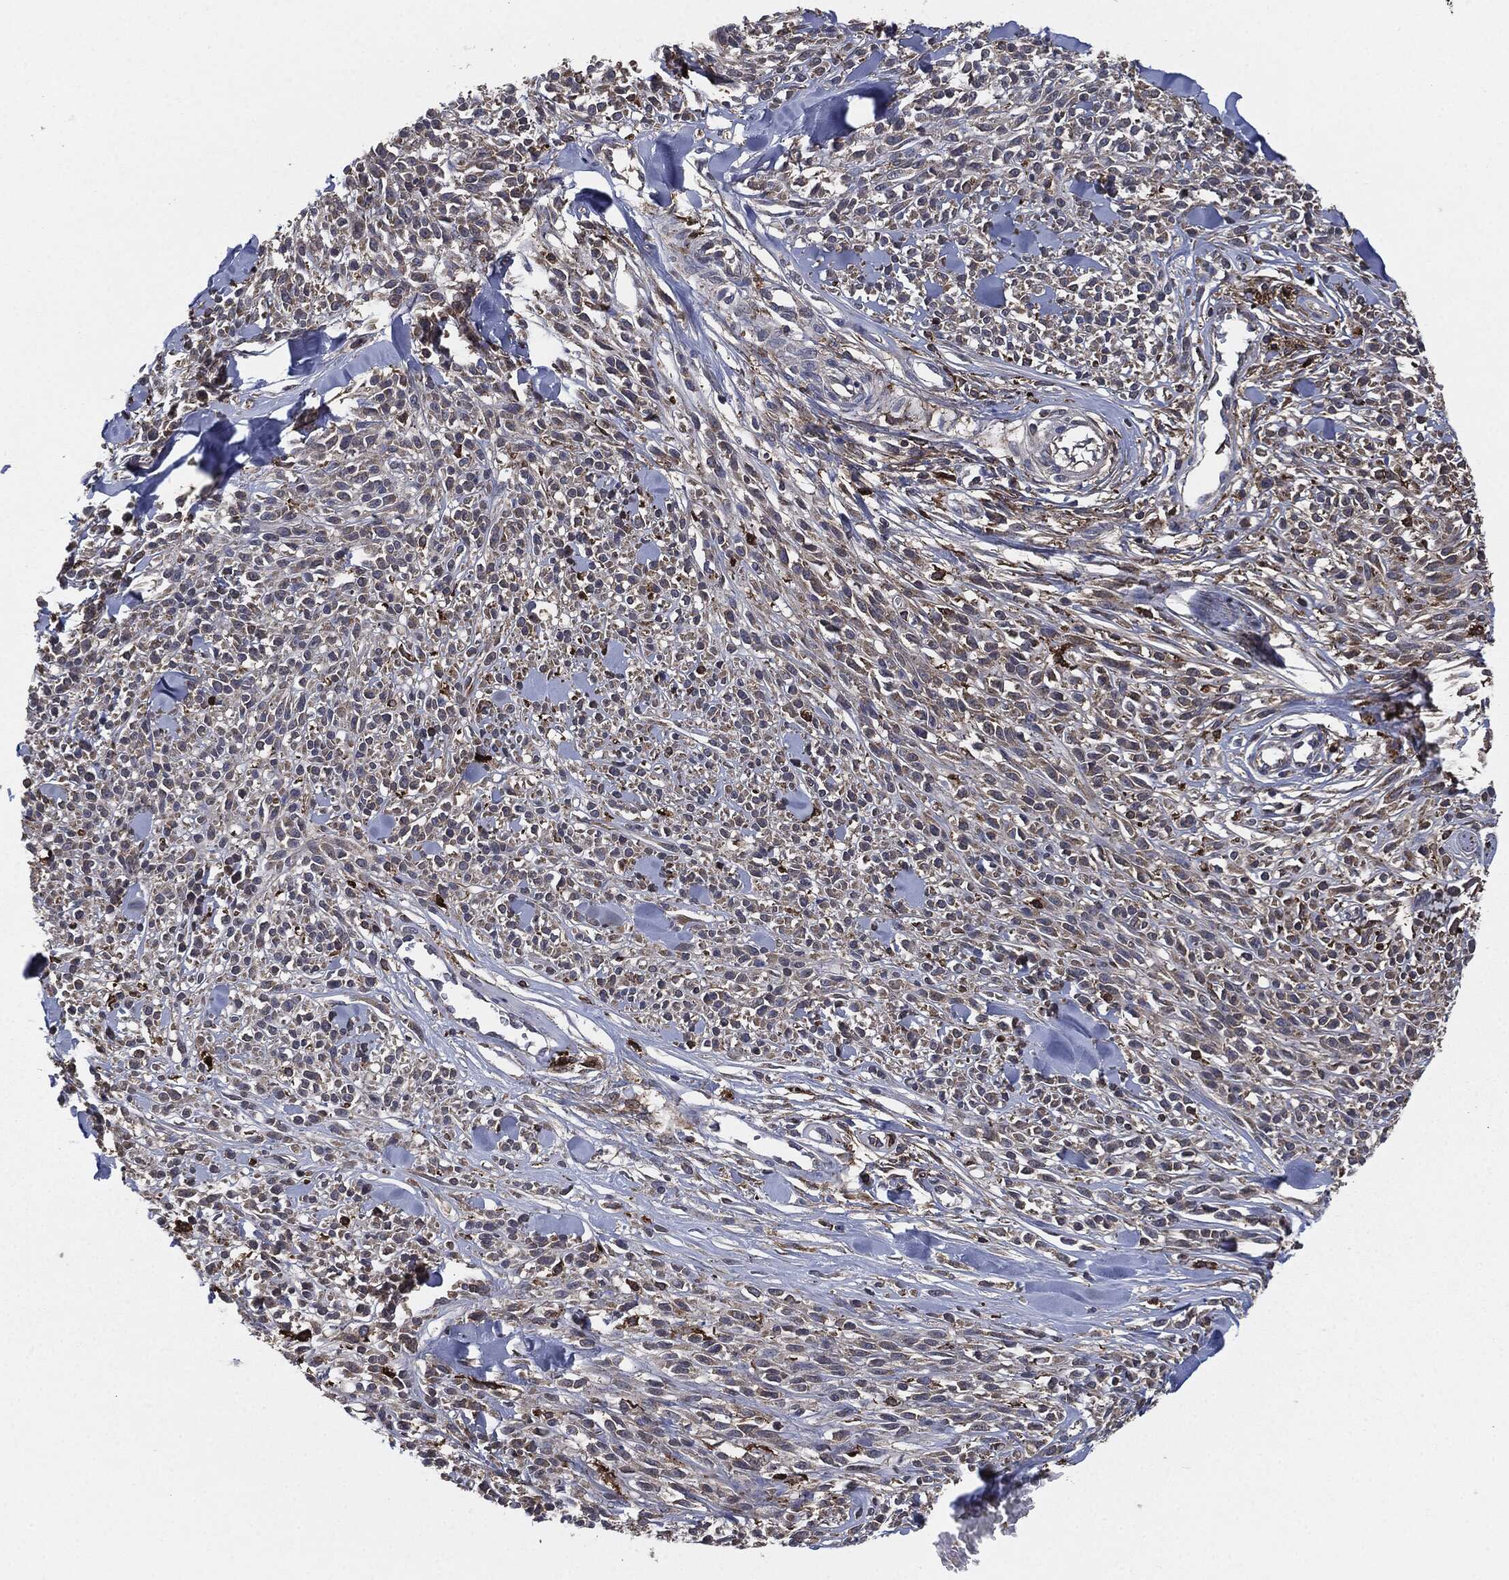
{"staining": {"intensity": "weak", "quantity": "<25%", "location": "cytoplasmic/membranous"}, "tissue": "melanoma", "cell_type": "Tumor cells", "image_type": "cancer", "snomed": [{"axis": "morphology", "description": "Malignant melanoma, NOS"}, {"axis": "topography", "description": "Skin"}, {"axis": "topography", "description": "Skin of trunk"}], "caption": "DAB (3,3'-diaminobenzidine) immunohistochemical staining of human melanoma exhibits no significant staining in tumor cells. The staining was performed using DAB to visualize the protein expression in brown, while the nuclei were stained in blue with hematoxylin (Magnification: 20x).", "gene": "TMEM11", "patient": {"sex": "male", "age": 74}}